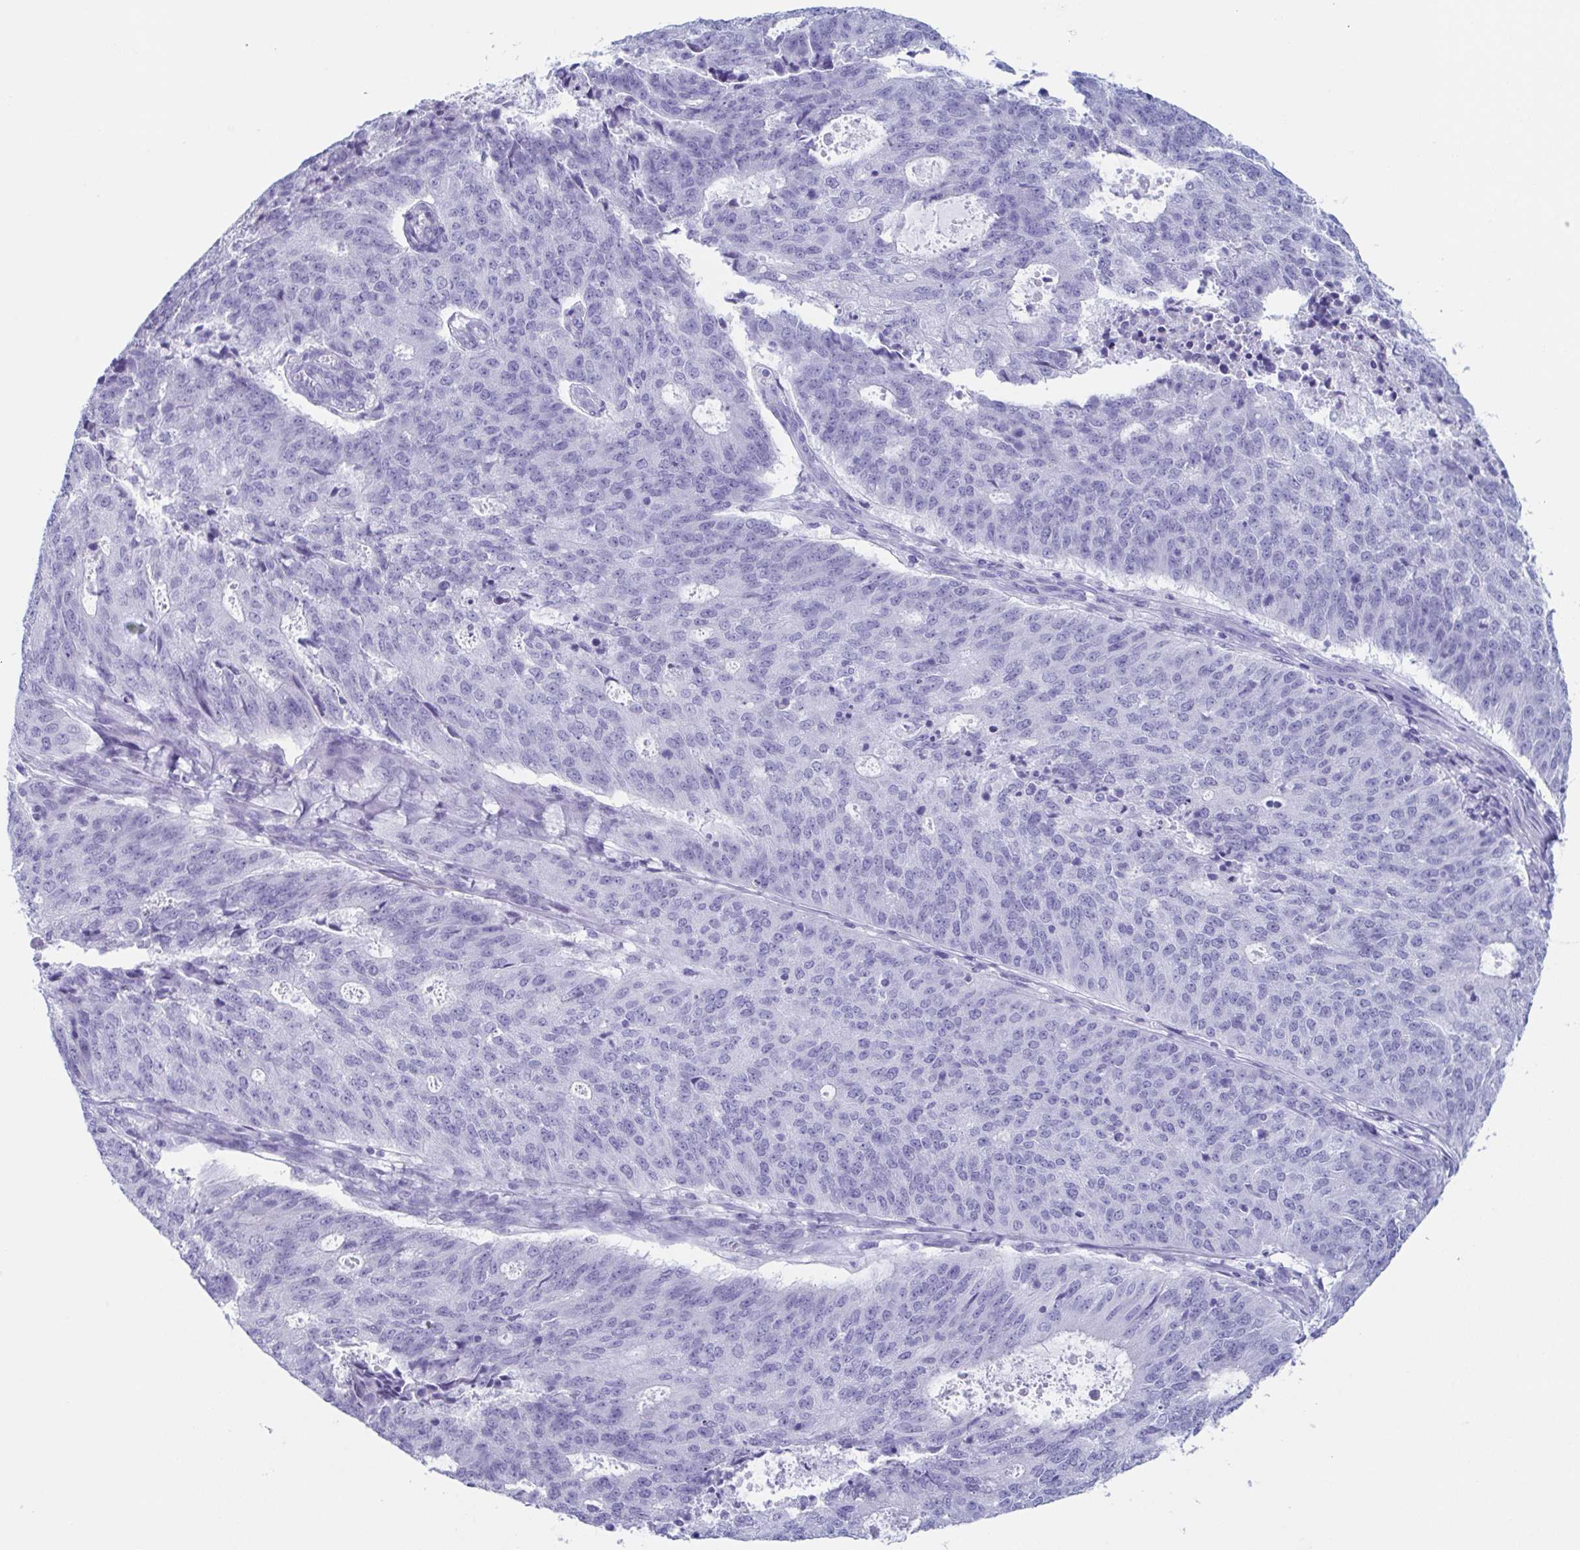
{"staining": {"intensity": "negative", "quantity": "none", "location": "none"}, "tissue": "endometrial cancer", "cell_type": "Tumor cells", "image_type": "cancer", "snomed": [{"axis": "morphology", "description": "Adenocarcinoma, NOS"}, {"axis": "topography", "description": "Endometrium"}], "caption": "A histopathology image of human adenocarcinoma (endometrial) is negative for staining in tumor cells.", "gene": "LYRM2", "patient": {"sex": "female", "age": 82}}